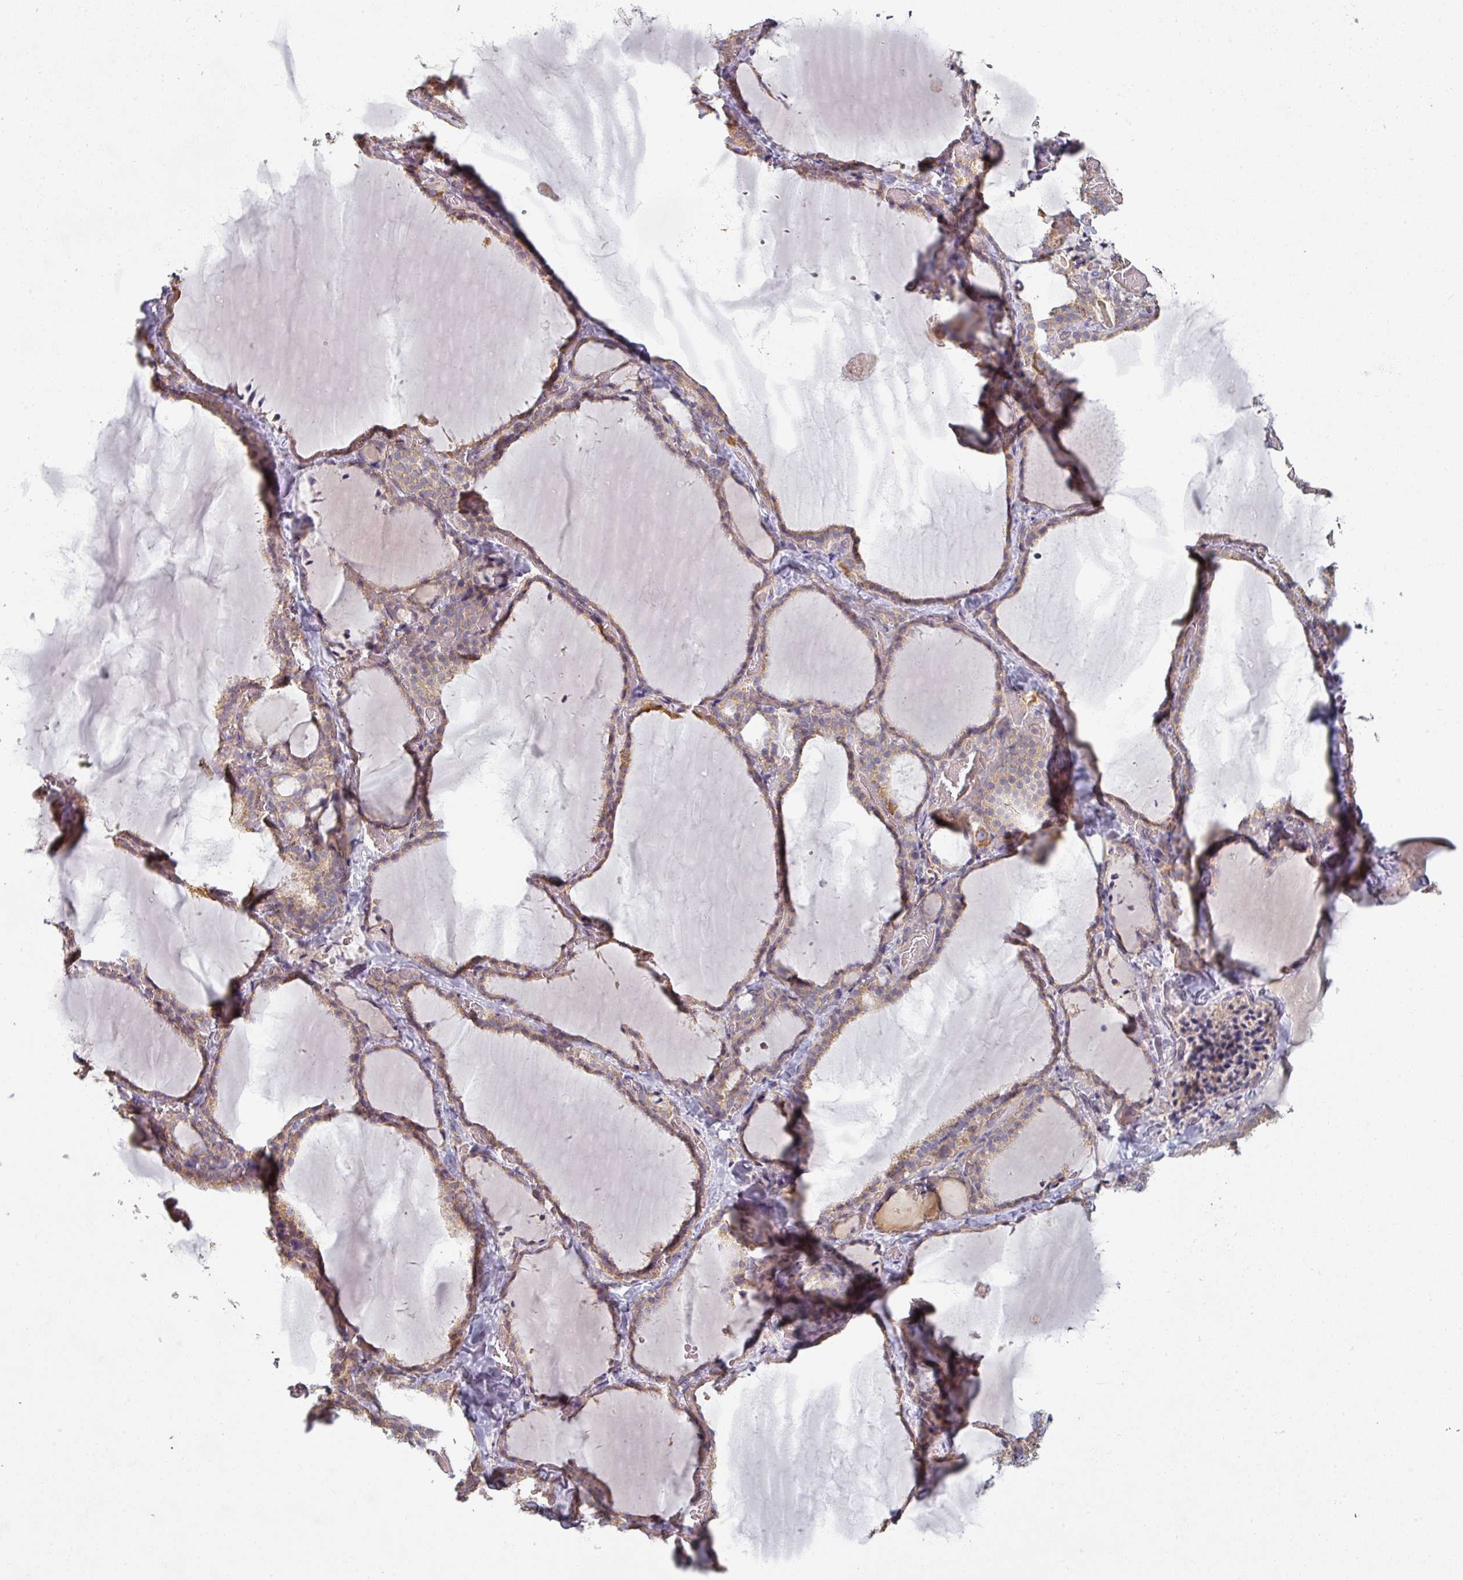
{"staining": {"intensity": "moderate", "quantity": "25%-75%", "location": "cytoplasmic/membranous"}, "tissue": "thyroid gland", "cell_type": "Glandular cells", "image_type": "normal", "snomed": [{"axis": "morphology", "description": "Normal tissue, NOS"}, {"axis": "topography", "description": "Thyroid gland"}], "caption": "This is an image of immunohistochemistry staining of normal thyroid gland, which shows moderate positivity in the cytoplasmic/membranous of glandular cells.", "gene": "PLEKHJ1", "patient": {"sex": "female", "age": 22}}